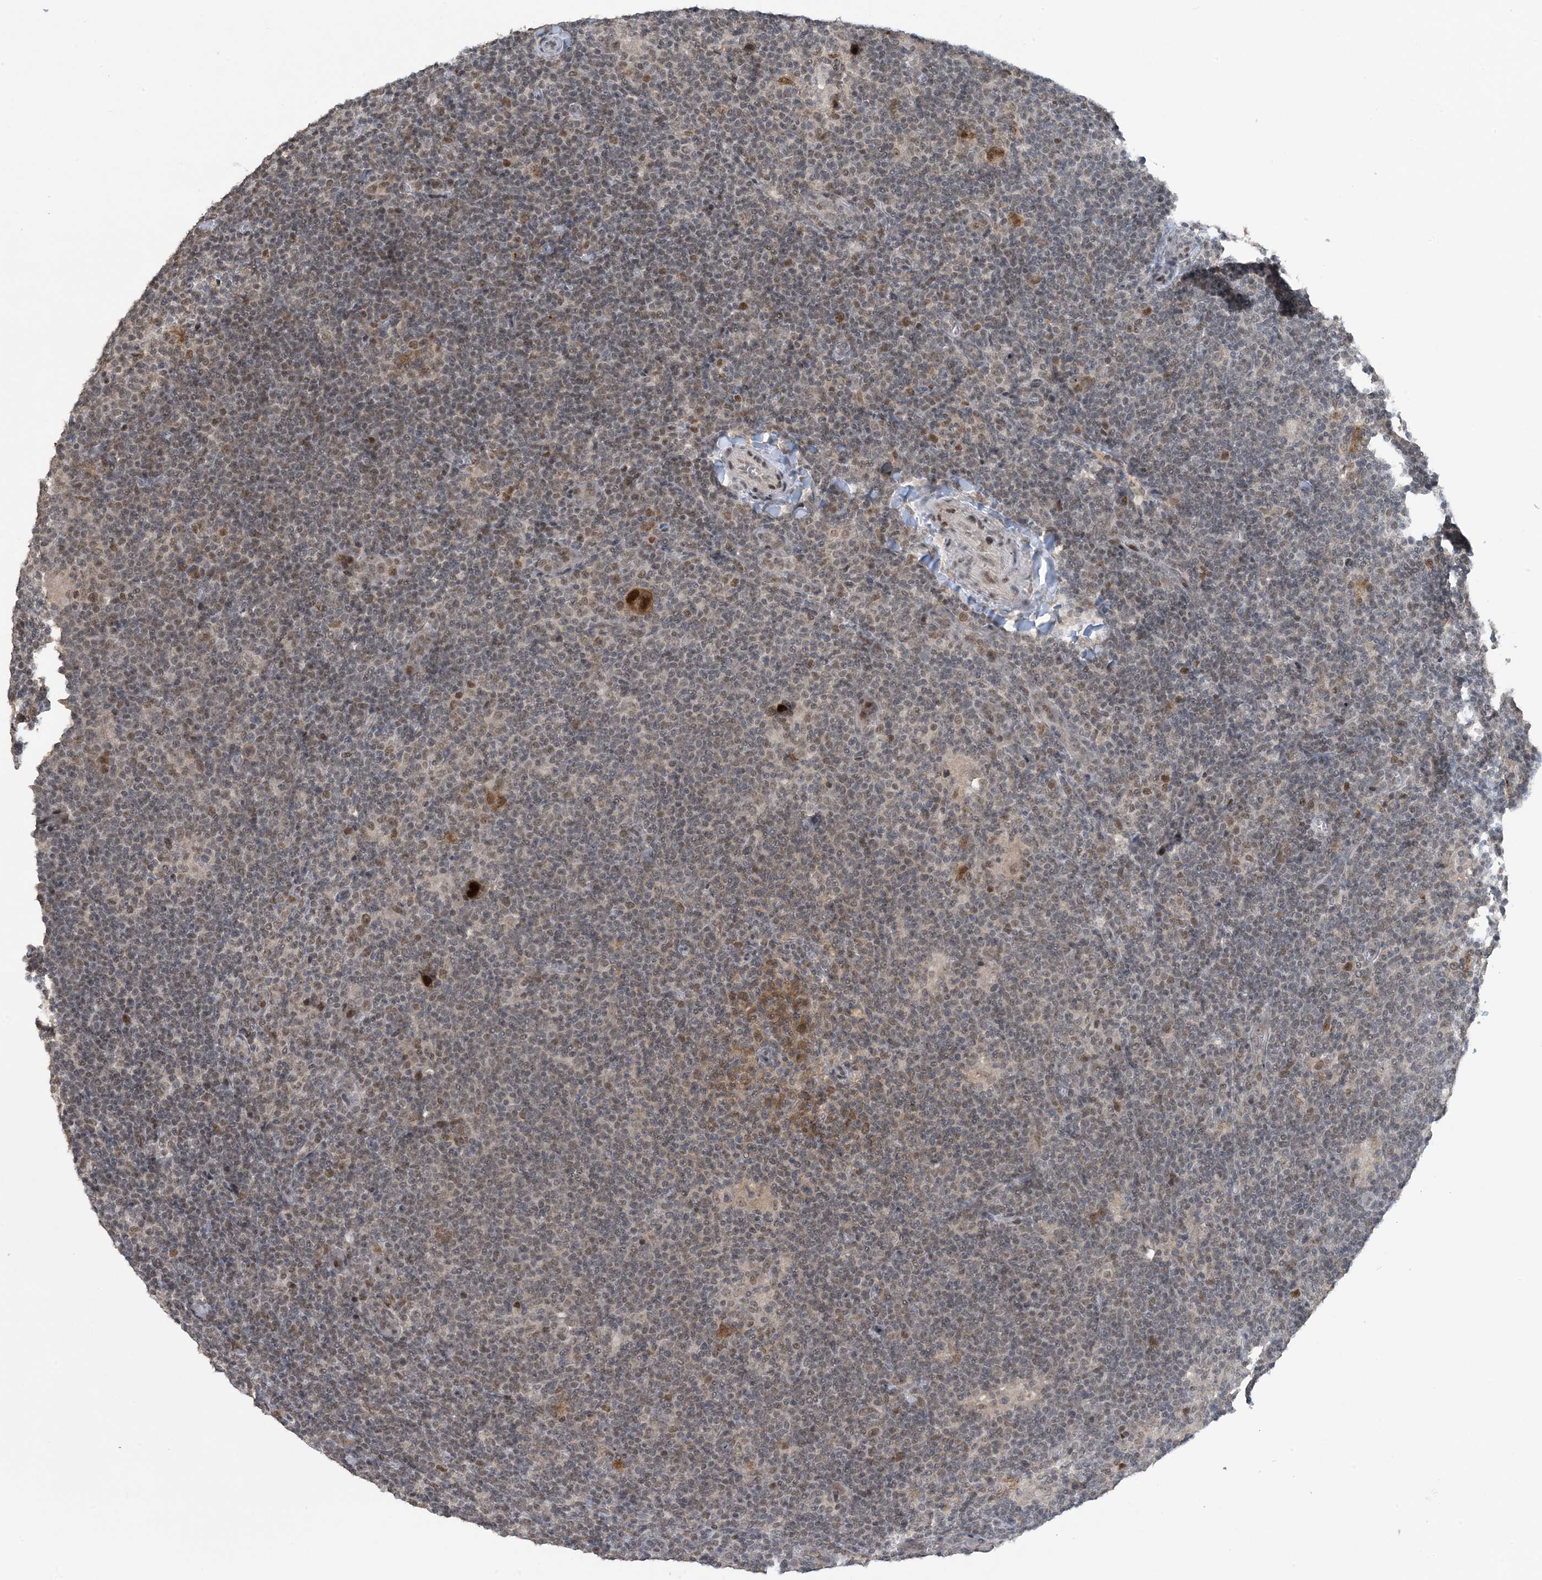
{"staining": {"intensity": "moderate", "quantity": ">75%", "location": "nuclear"}, "tissue": "lymphoma", "cell_type": "Tumor cells", "image_type": "cancer", "snomed": [{"axis": "morphology", "description": "Hodgkin's disease, NOS"}, {"axis": "topography", "description": "Lymph node"}], "caption": "Hodgkin's disease stained for a protein demonstrates moderate nuclear positivity in tumor cells.", "gene": "ACYP2", "patient": {"sex": "female", "age": 57}}